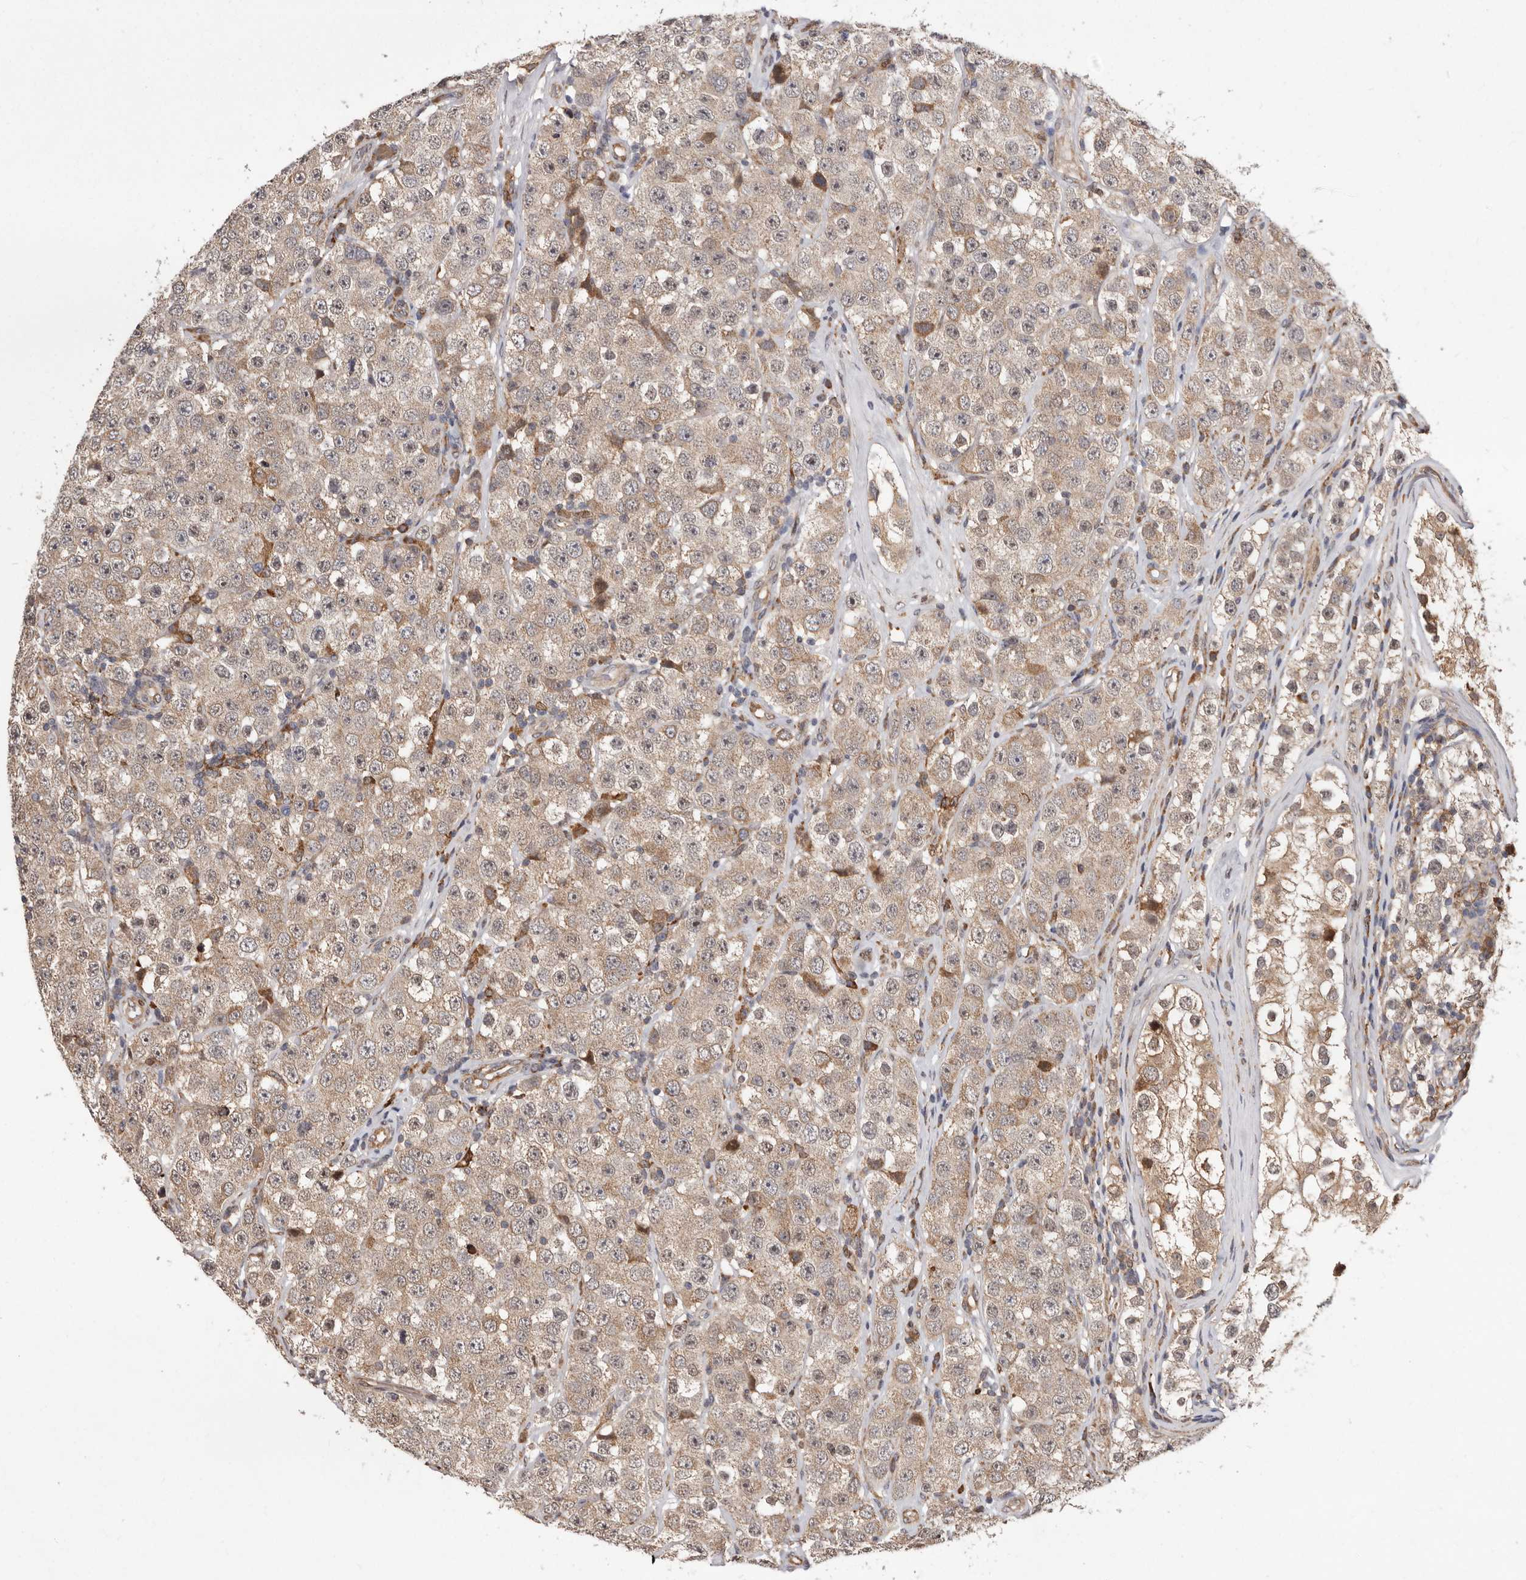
{"staining": {"intensity": "weak", "quantity": ">75%", "location": "cytoplasmic/membranous"}, "tissue": "testis cancer", "cell_type": "Tumor cells", "image_type": "cancer", "snomed": [{"axis": "morphology", "description": "Seminoma, NOS"}, {"axis": "morphology", "description": "Carcinoma, Embryonal, NOS"}, {"axis": "topography", "description": "Testis"}], "caption": "Testis cancer stained for a protein (brown) shows weak cytoplasmic/membranous positive expression in about >75% of tumor cells.", "gene": "RRM2B", "patient": {"sex": "male", "age": 28}}